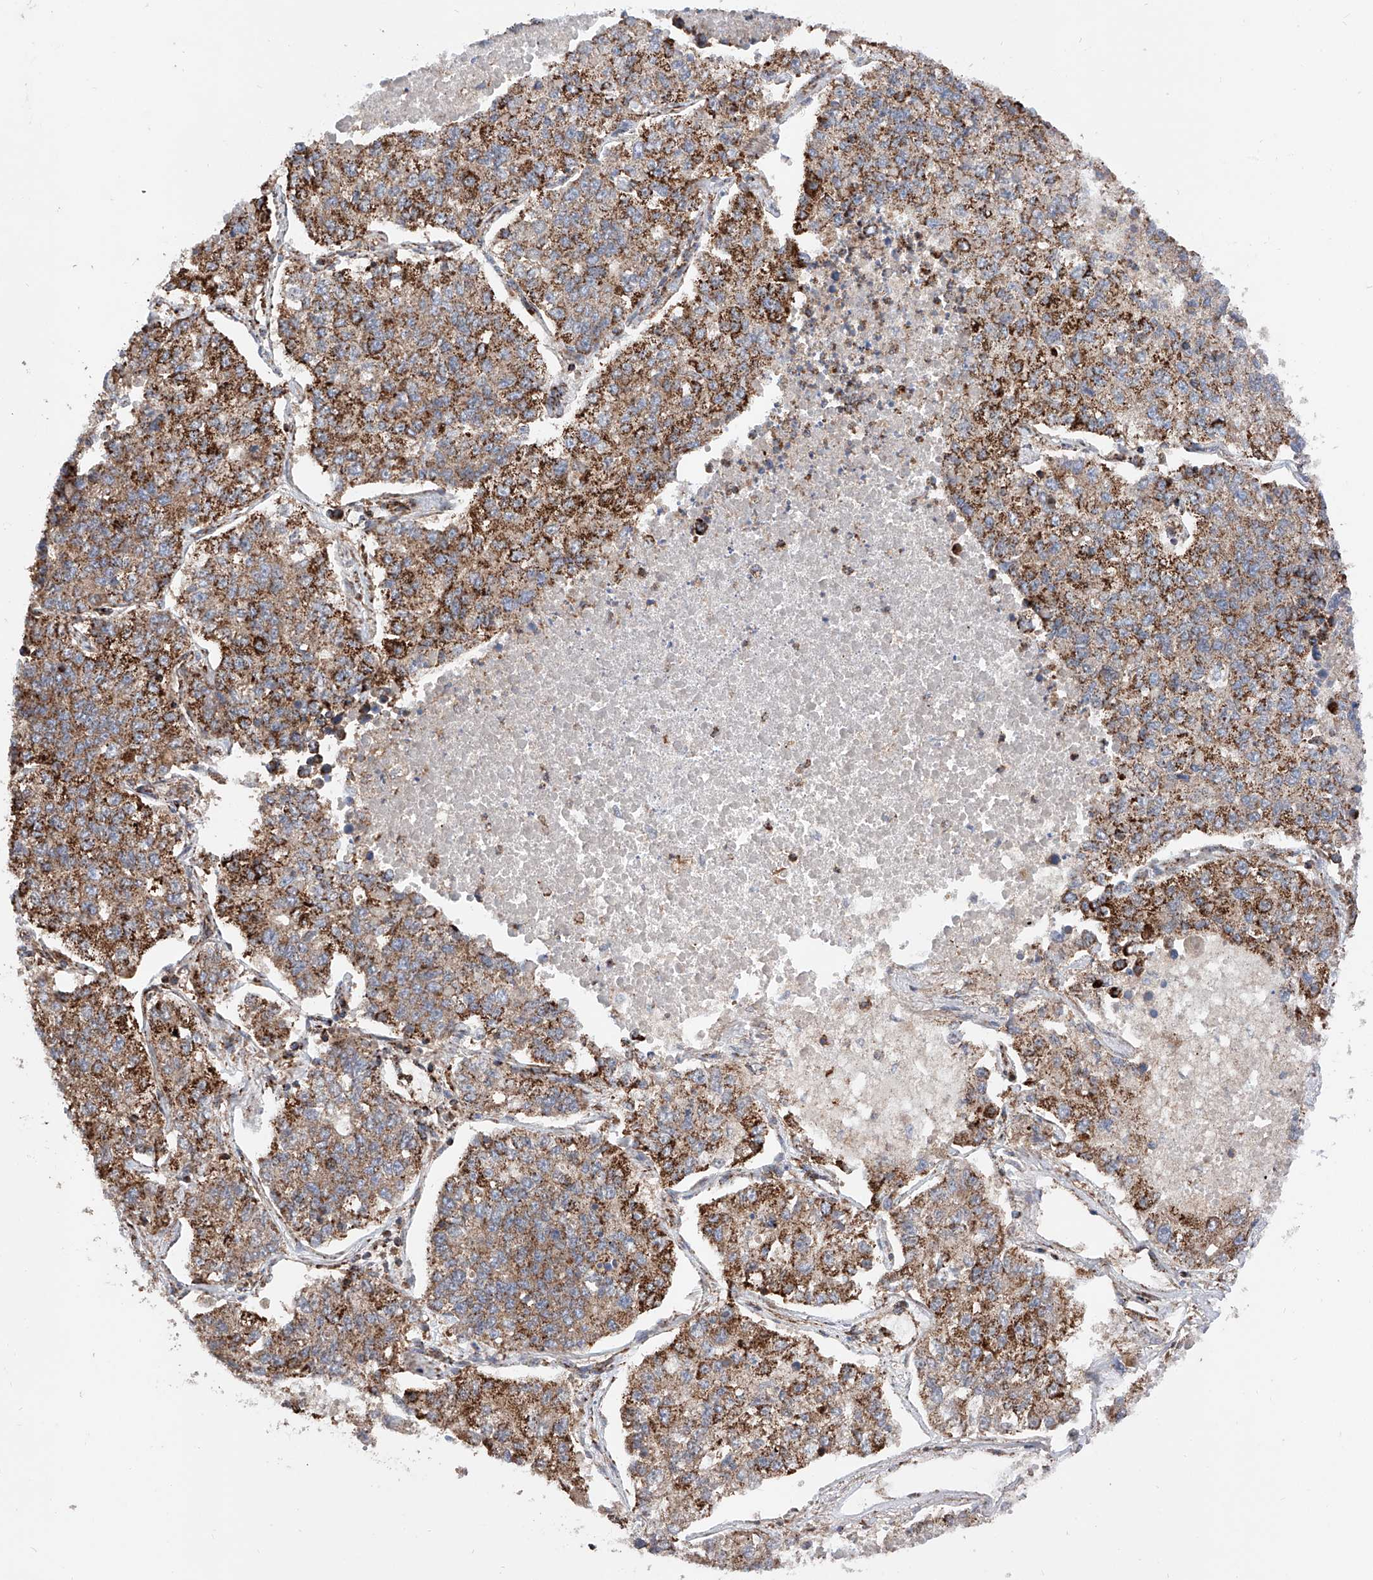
{"staining": {"intensity": "strong", "quantity": "25%-75%", "location": "cytoplasmic/membranous"}, "tissue": "lung cancer", "cell_type": "Tumor cells", "image_type": "cancer", "snomed": [{"axis": "morphology", "description": "Adenocarcinoma, NOS"}, {"axis": "topography", "description": "Lung"}], "caption": "Brown immunohistochemical staining in human adenocarcinoma (lung) demonstrates strong cytoplasmic/membranous expression in about 25%-75% of tumor cells.", "gene": "PISD", "patient": {"sex": "male", "age": 49}}